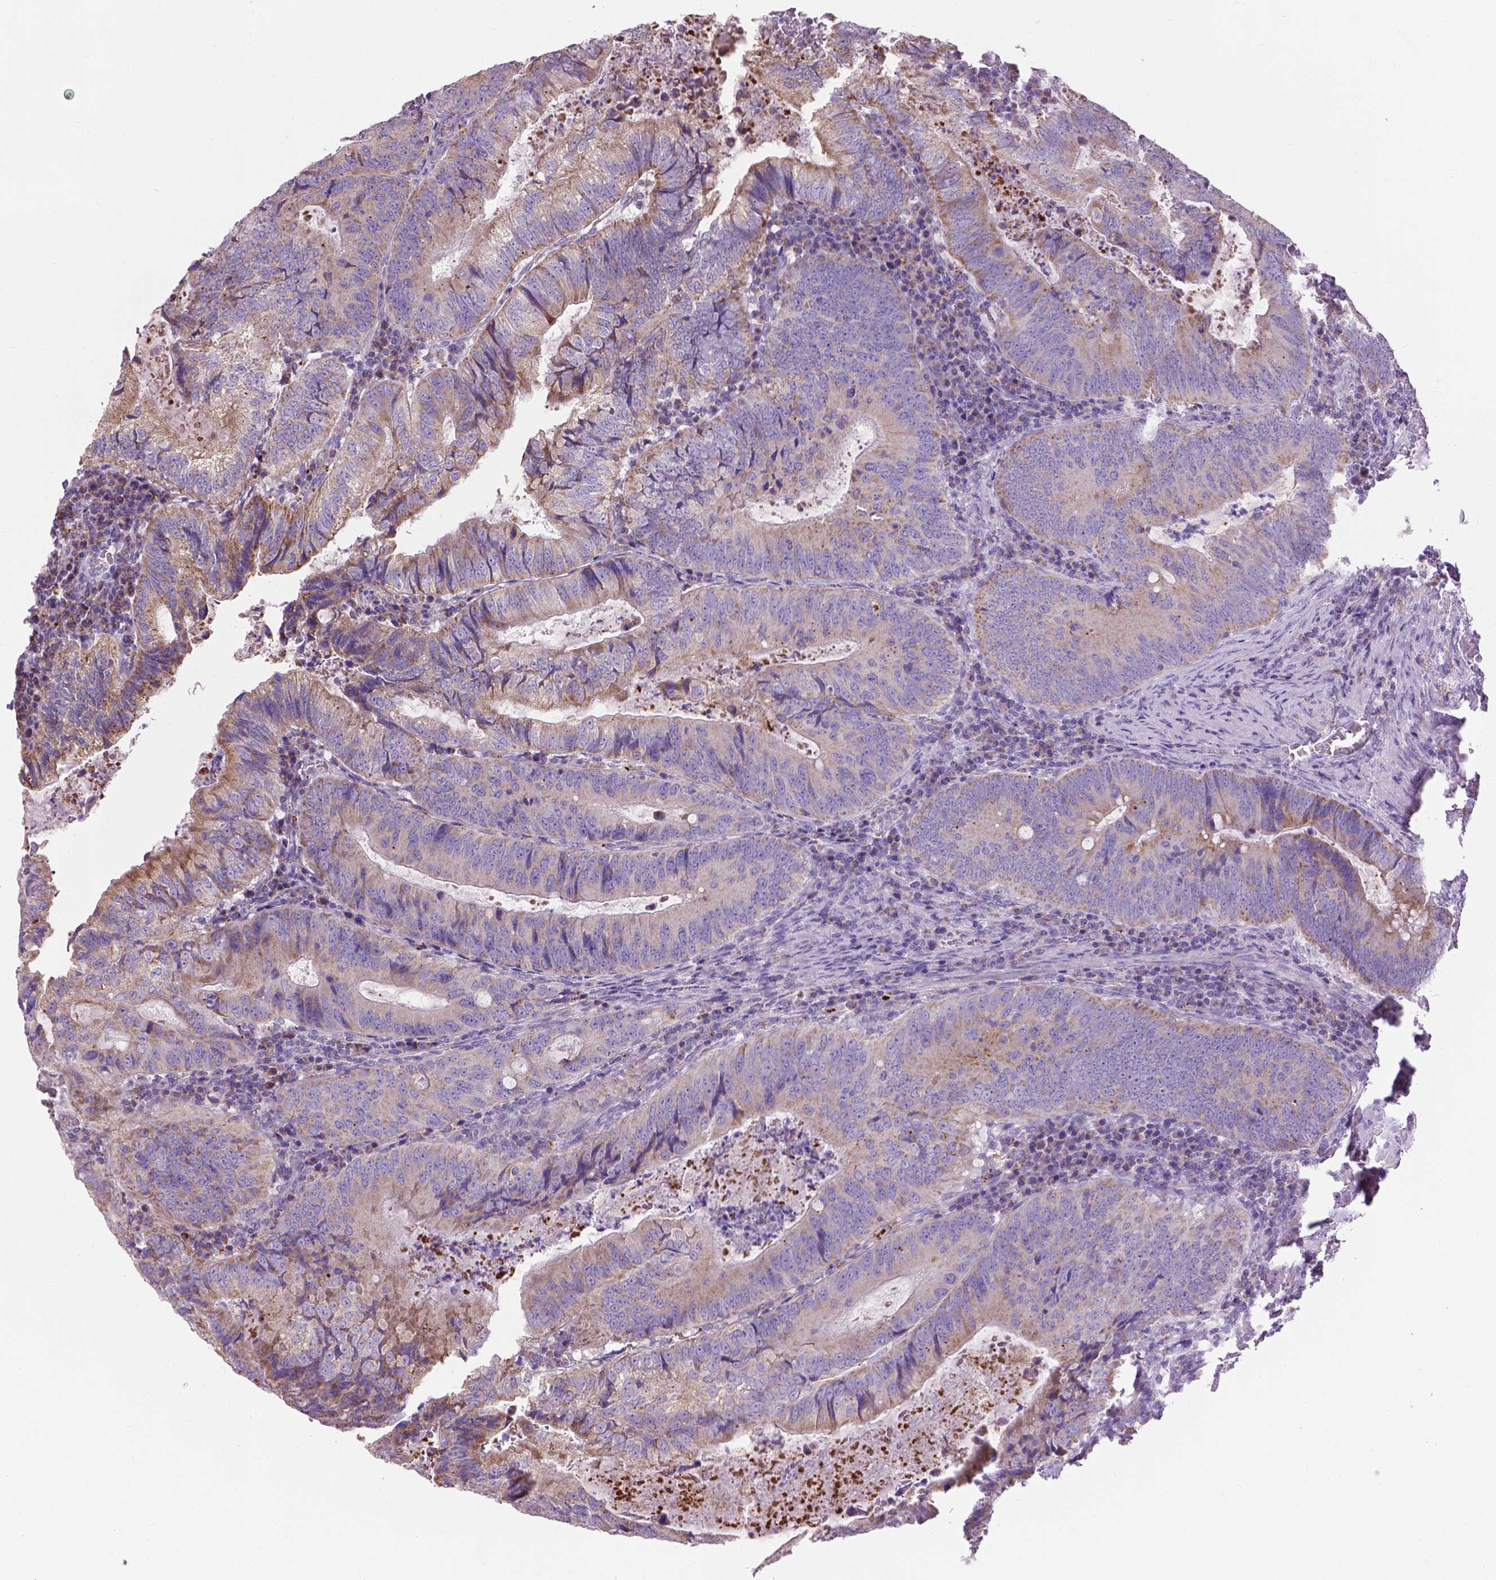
{"staining": {"intensity": "weak", "quantity": ">75%", "location": "cytoplasmic/membranous"}, "tissue": "colorectal cancer", "cell_type": "Tumor cells", "image_type": "cancer", "snomed": [{"axis": "morphology", "description": "Adenocarcinoma, NOS"}, {"axis": "topography", "description": "Colon"}], "caption": "The micrograph reveals immunohistochemical staining of colorectal adenocarcinoma. There is weak cytoplasmic/membranous staining is present in approximately >75% of tumor cells.", "gene": "VDAC1", "patient": {"sex": "male", "age": 67}}